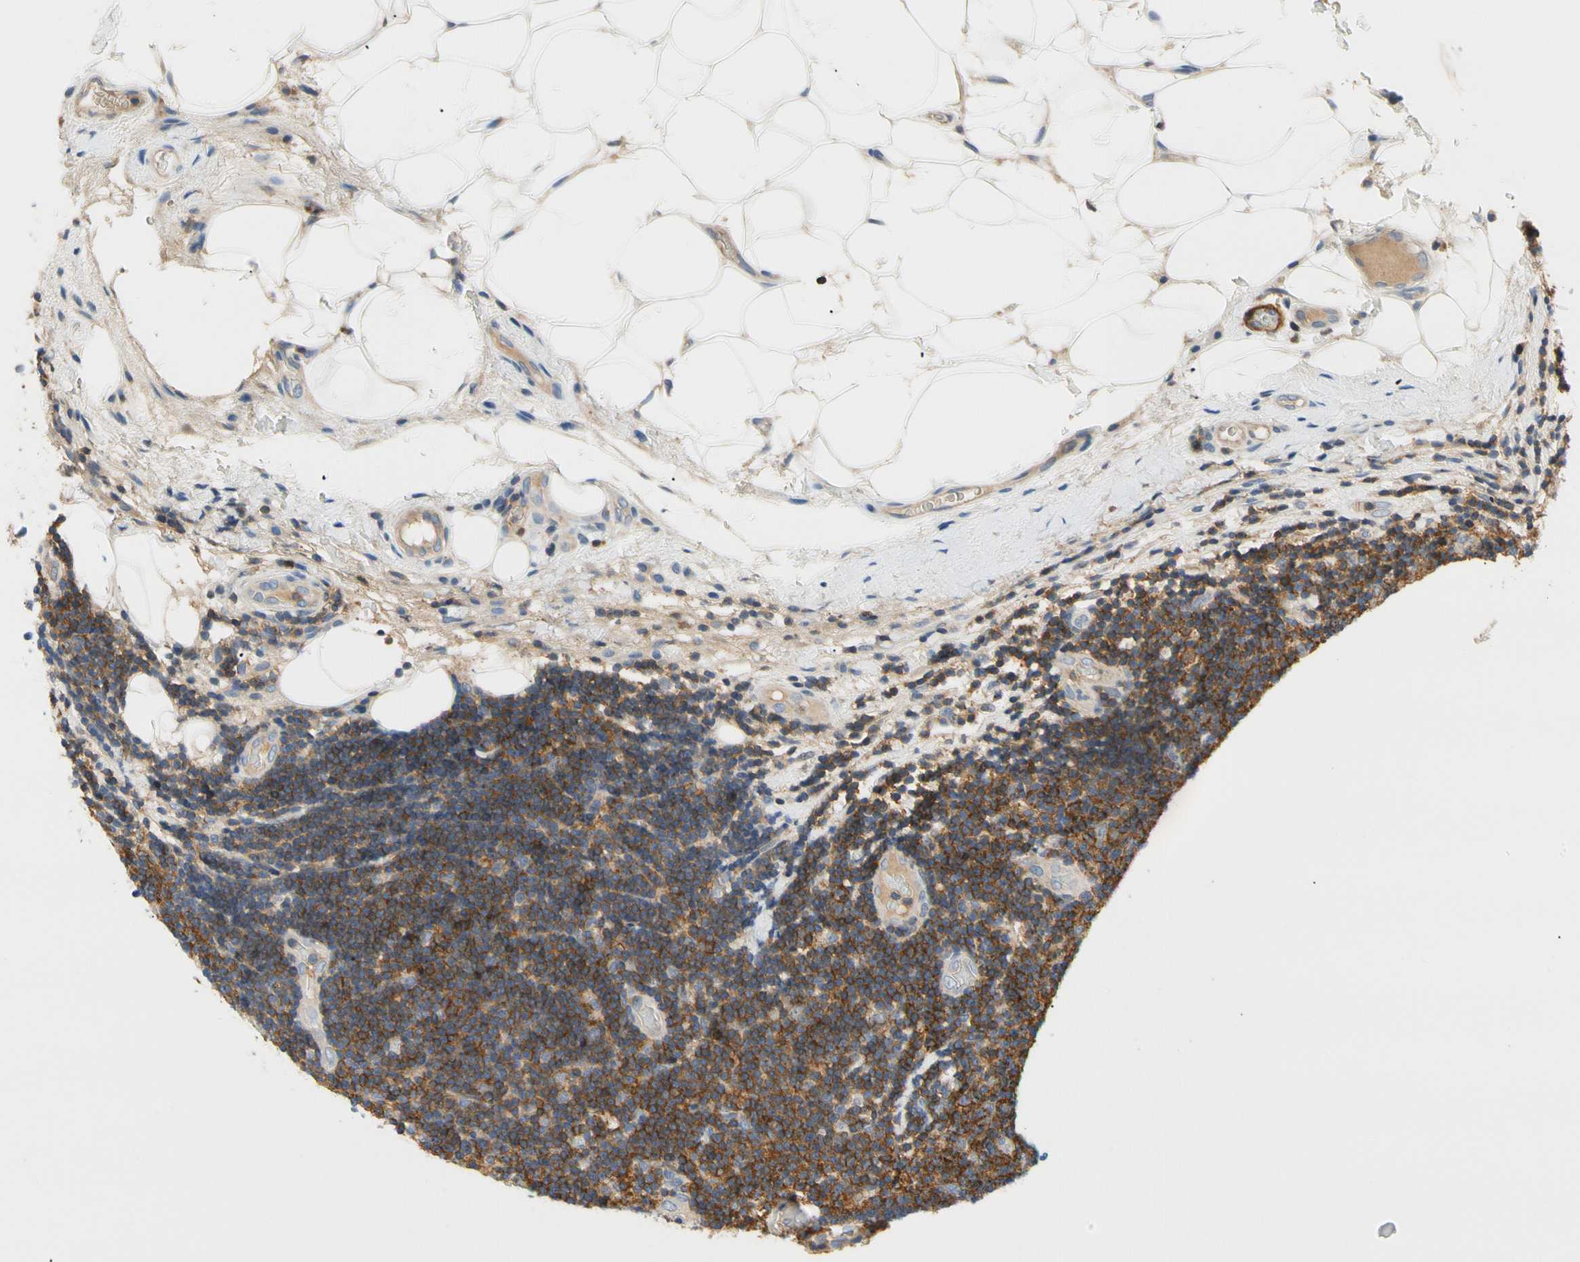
{"staining": {"intensity": "strong", "quantity": ">75%", "location": "cytoplasmic/membranous"}, "tissue": "lymphoma", "cell_type": "Tumor cells", "image_type": "cancer", "snomed": [{"axis": "morphology", "description": "Malignant lymphoma, non-Hodgkin's type, Low grade"}, {"axis": "topography", "description": "Lymph node"}], "caption": "A micrograph of lymphoma stained for a protein exhibits strong cytoplasmic/membranous brown staining in tumor cells. (brown staining indicates protein expression, while blue staining denotes nuclei).", "gene": "TNFRSF18", "patient": {"sex": "male", "age": 83}}